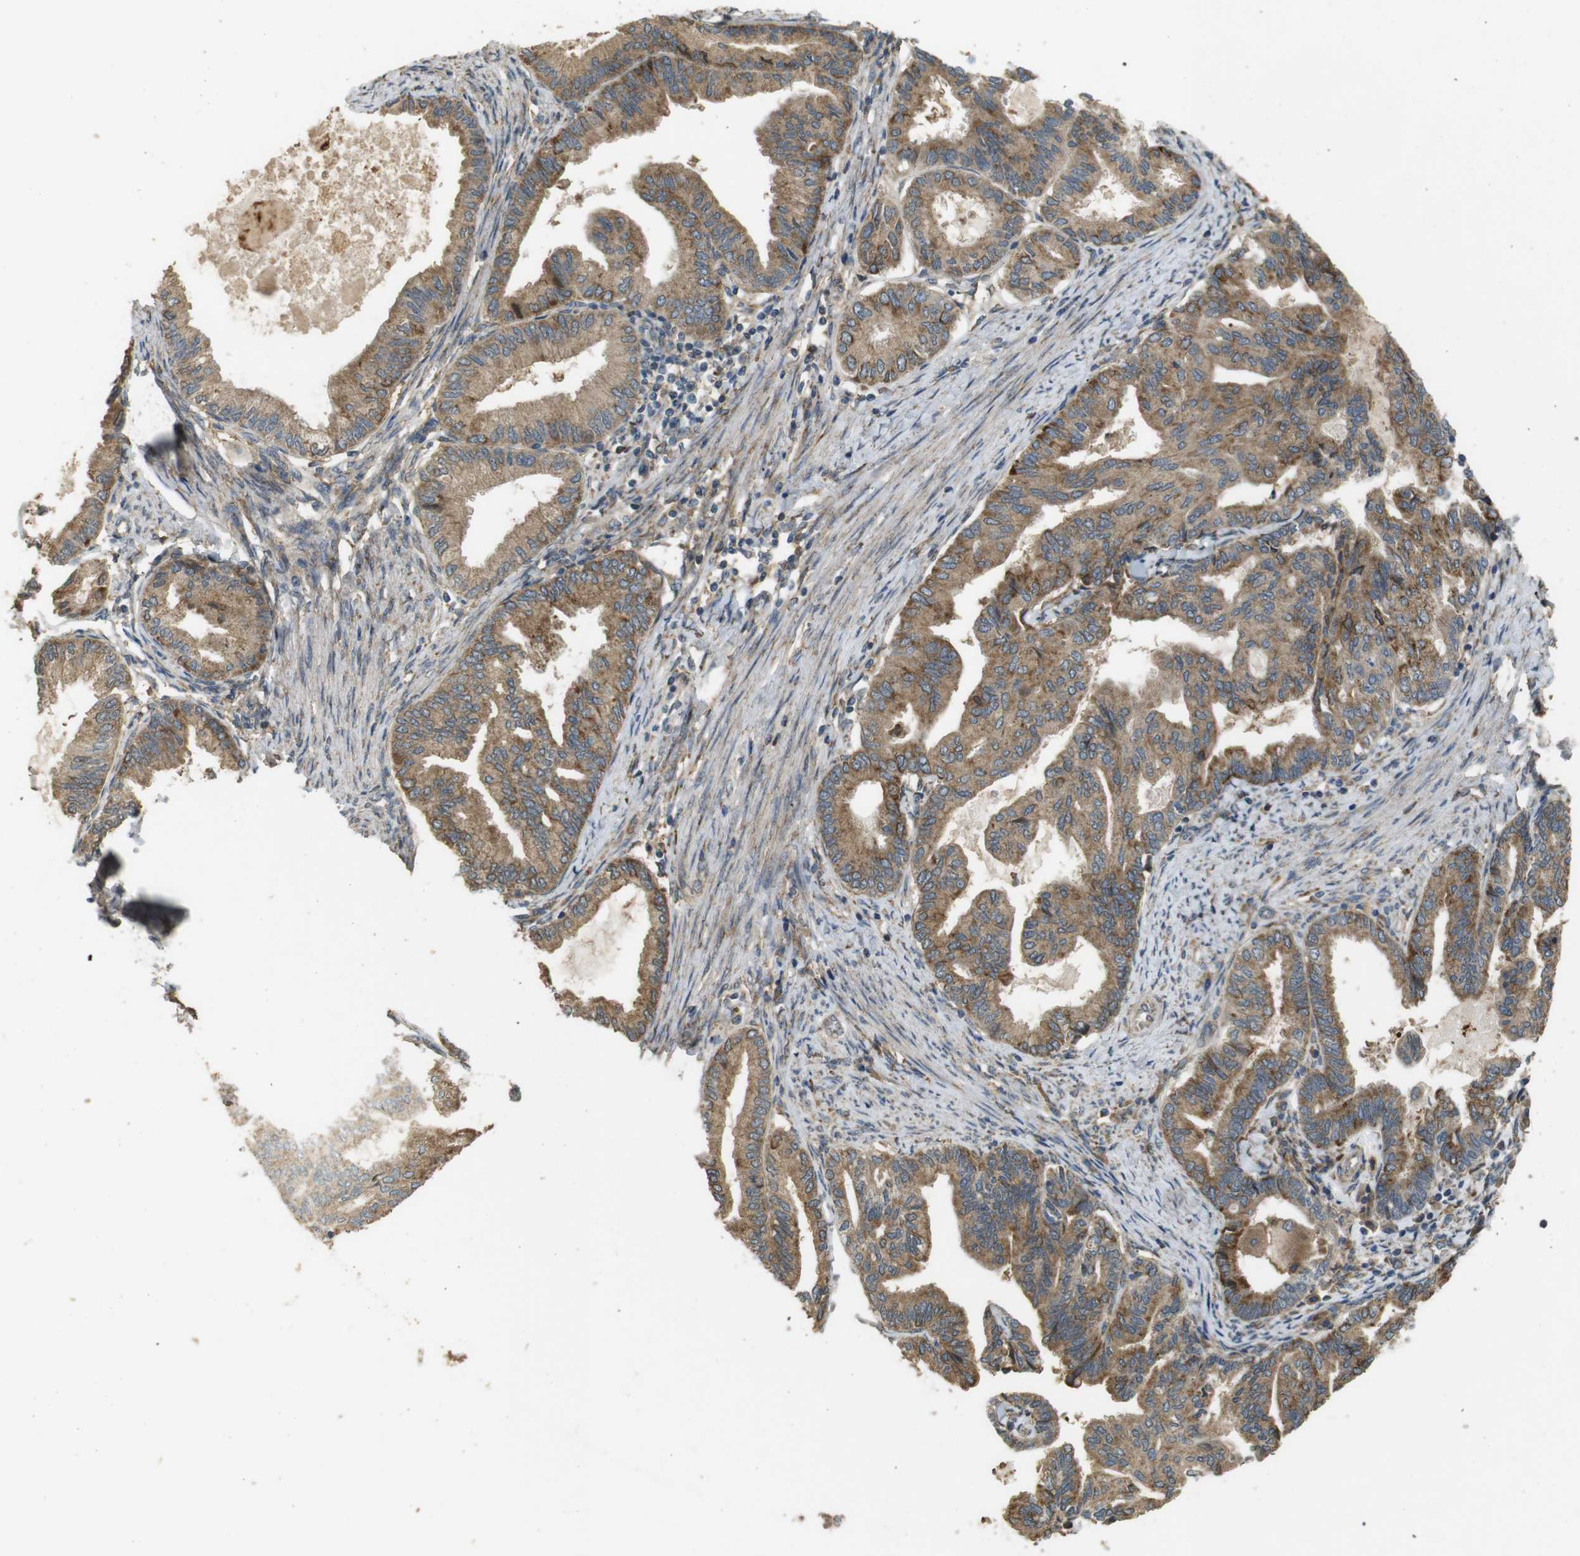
{"staining": {"intensity": "moderate", "quantity": ">75%", "location": "cytoplasmic/membranous"}, "tissue": "endometrial cancer", "cell_type": "Tumor cells", "image_type": "cancer", "snomed": [{"axis": "morphology", "description": "Adenocarcinoma, NOS"}, {"axis": "topography", "description": "Endometrium"}], "caption": "An immunohistochemistry image of neoplastic tissue is shown. Protein staining in brown highlights moderate cytoplasmic/membranous positivity in endometrial adenocarcinoma within tumor cells.", "gene": "ARHGAP24", "patient": {"sex": "female", "age": 86}}